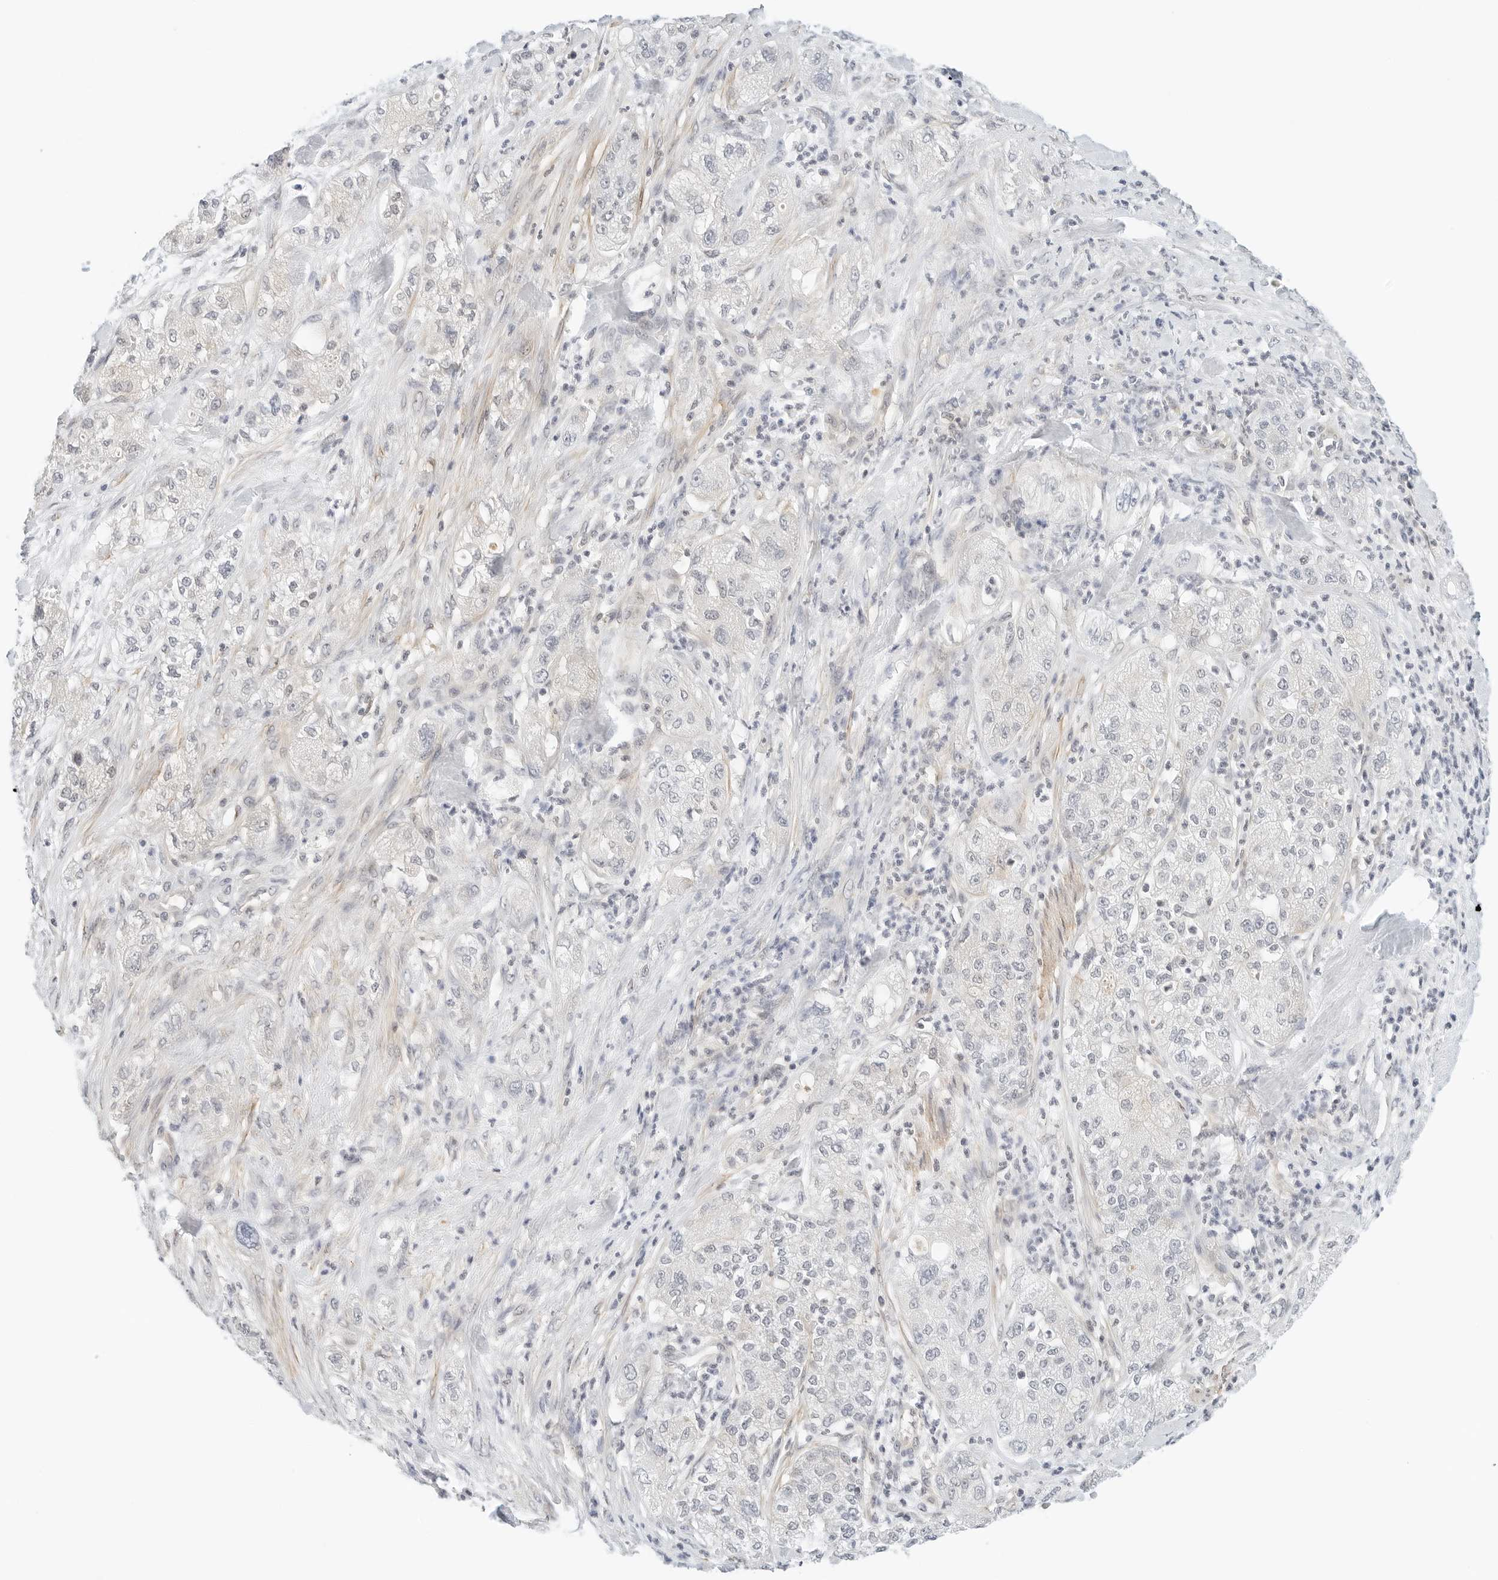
{"staining": {"intensity": "negative", "quantity": "none", "location": "none"}, "tissue": "pancreatic cancer", "cell_type": "Tumor cells", "image_type": "cancer", "snomed": [{"axis": "morphology", "description": "Adenocarcinoma, NOS"}, {"axis": "topography", "description": "Pancreas"}], "caption": "DAB (3,3'-diaminobenzidine) immunohistochemical staining of human pancreatic cancer exhibits no significant expression in tumor cells.", "gene": "PKDCC", "patient": {"sex": "female", "age": 78}}